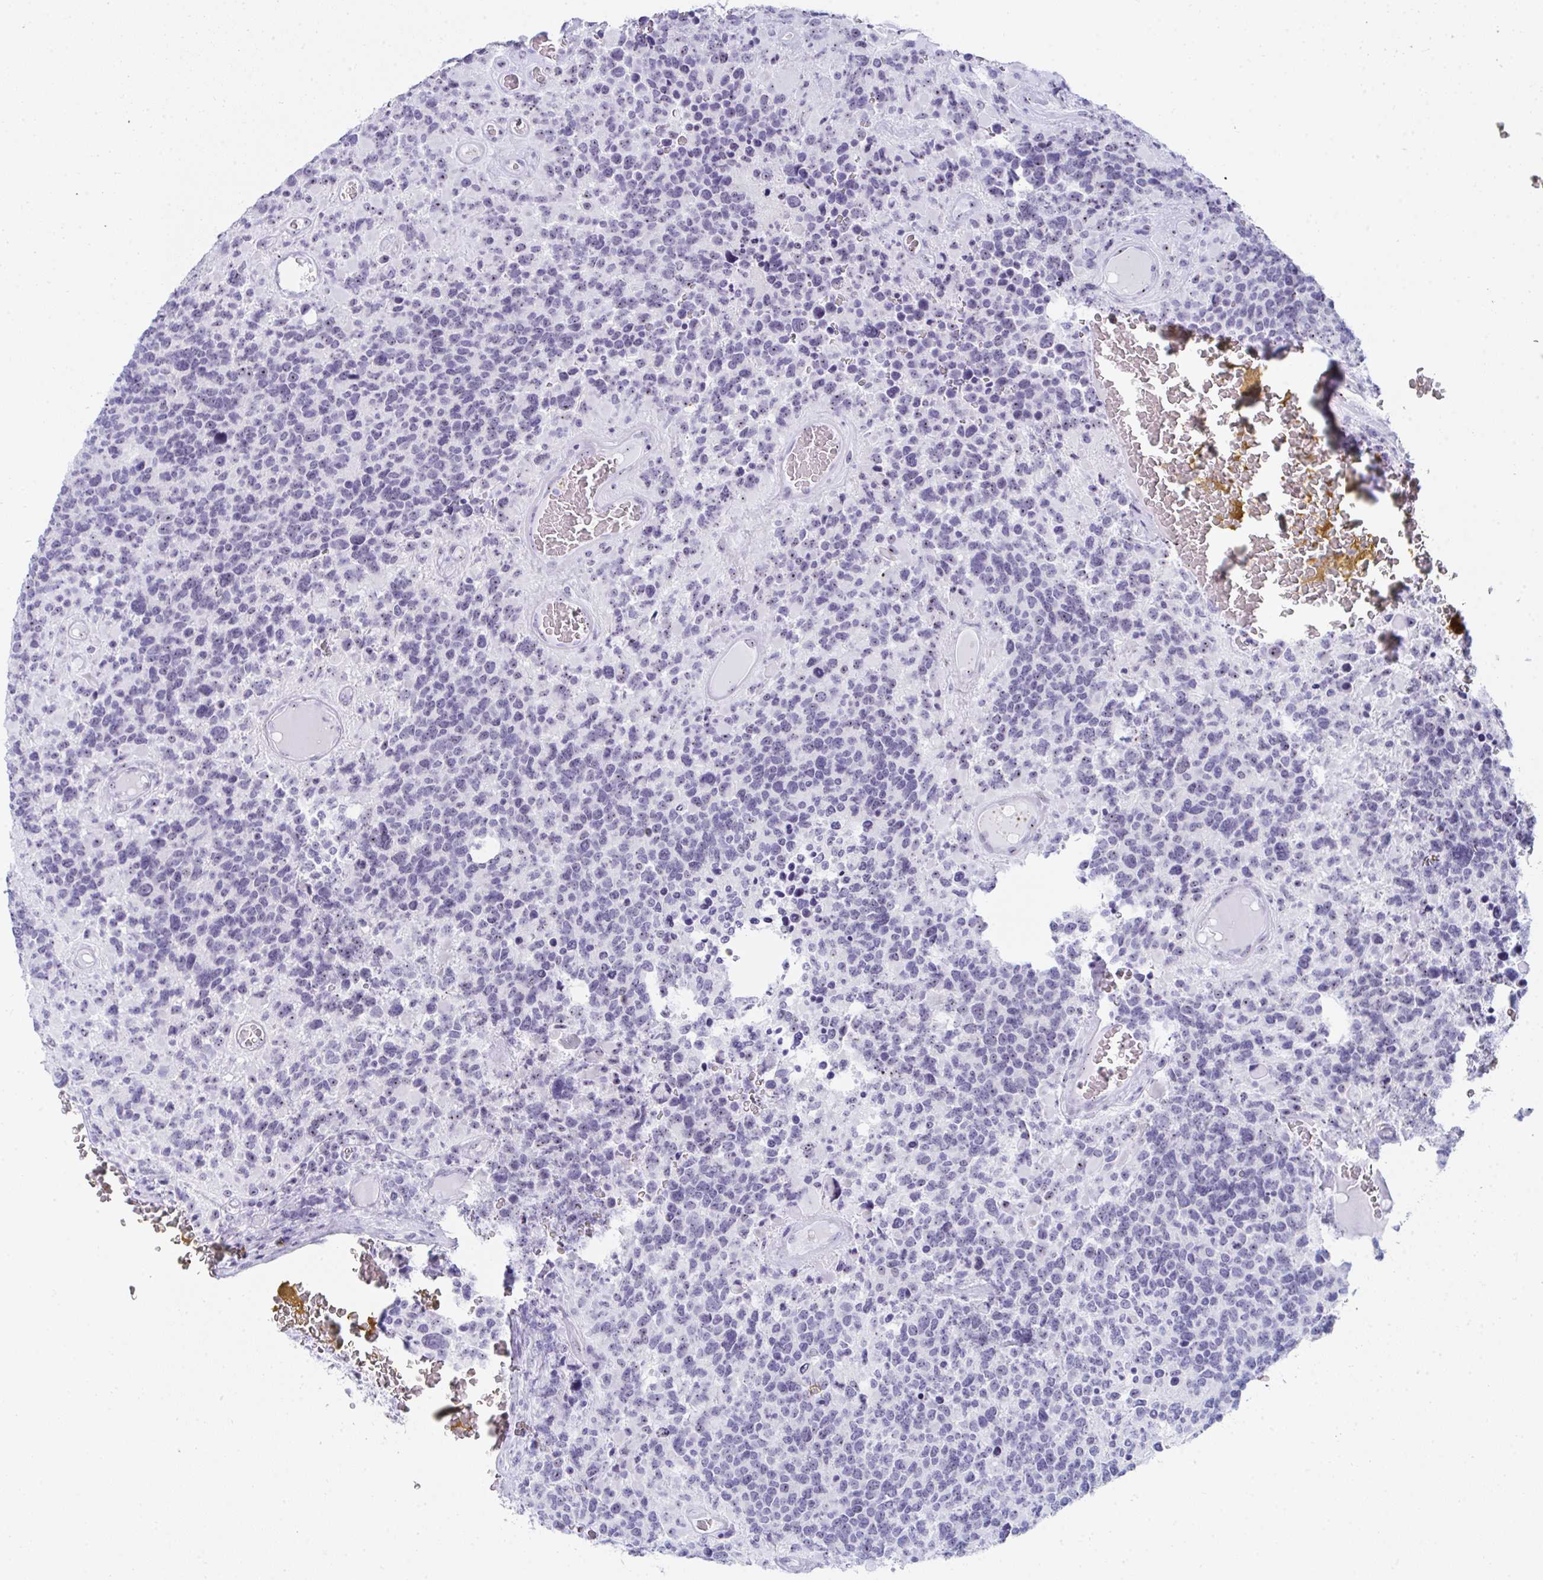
{"staining": {"intensity": "negative", "quantity": "none", "location": "none"}, "tissue": "glioma", "cell_type": "Tumor cells", "image_type": "cancer", "snomed": [{"axis": "morphology", "description": "Glioma, malignant, High grade"}, {"axis": "topography", "description": "Brain"}], "caption": "IHC micrograph of glioma stained for a protein (brown), which demonstrates no expression in tumor cells.", "gene": "NOP10", "patient": {"sex": "female", "age": 40}}